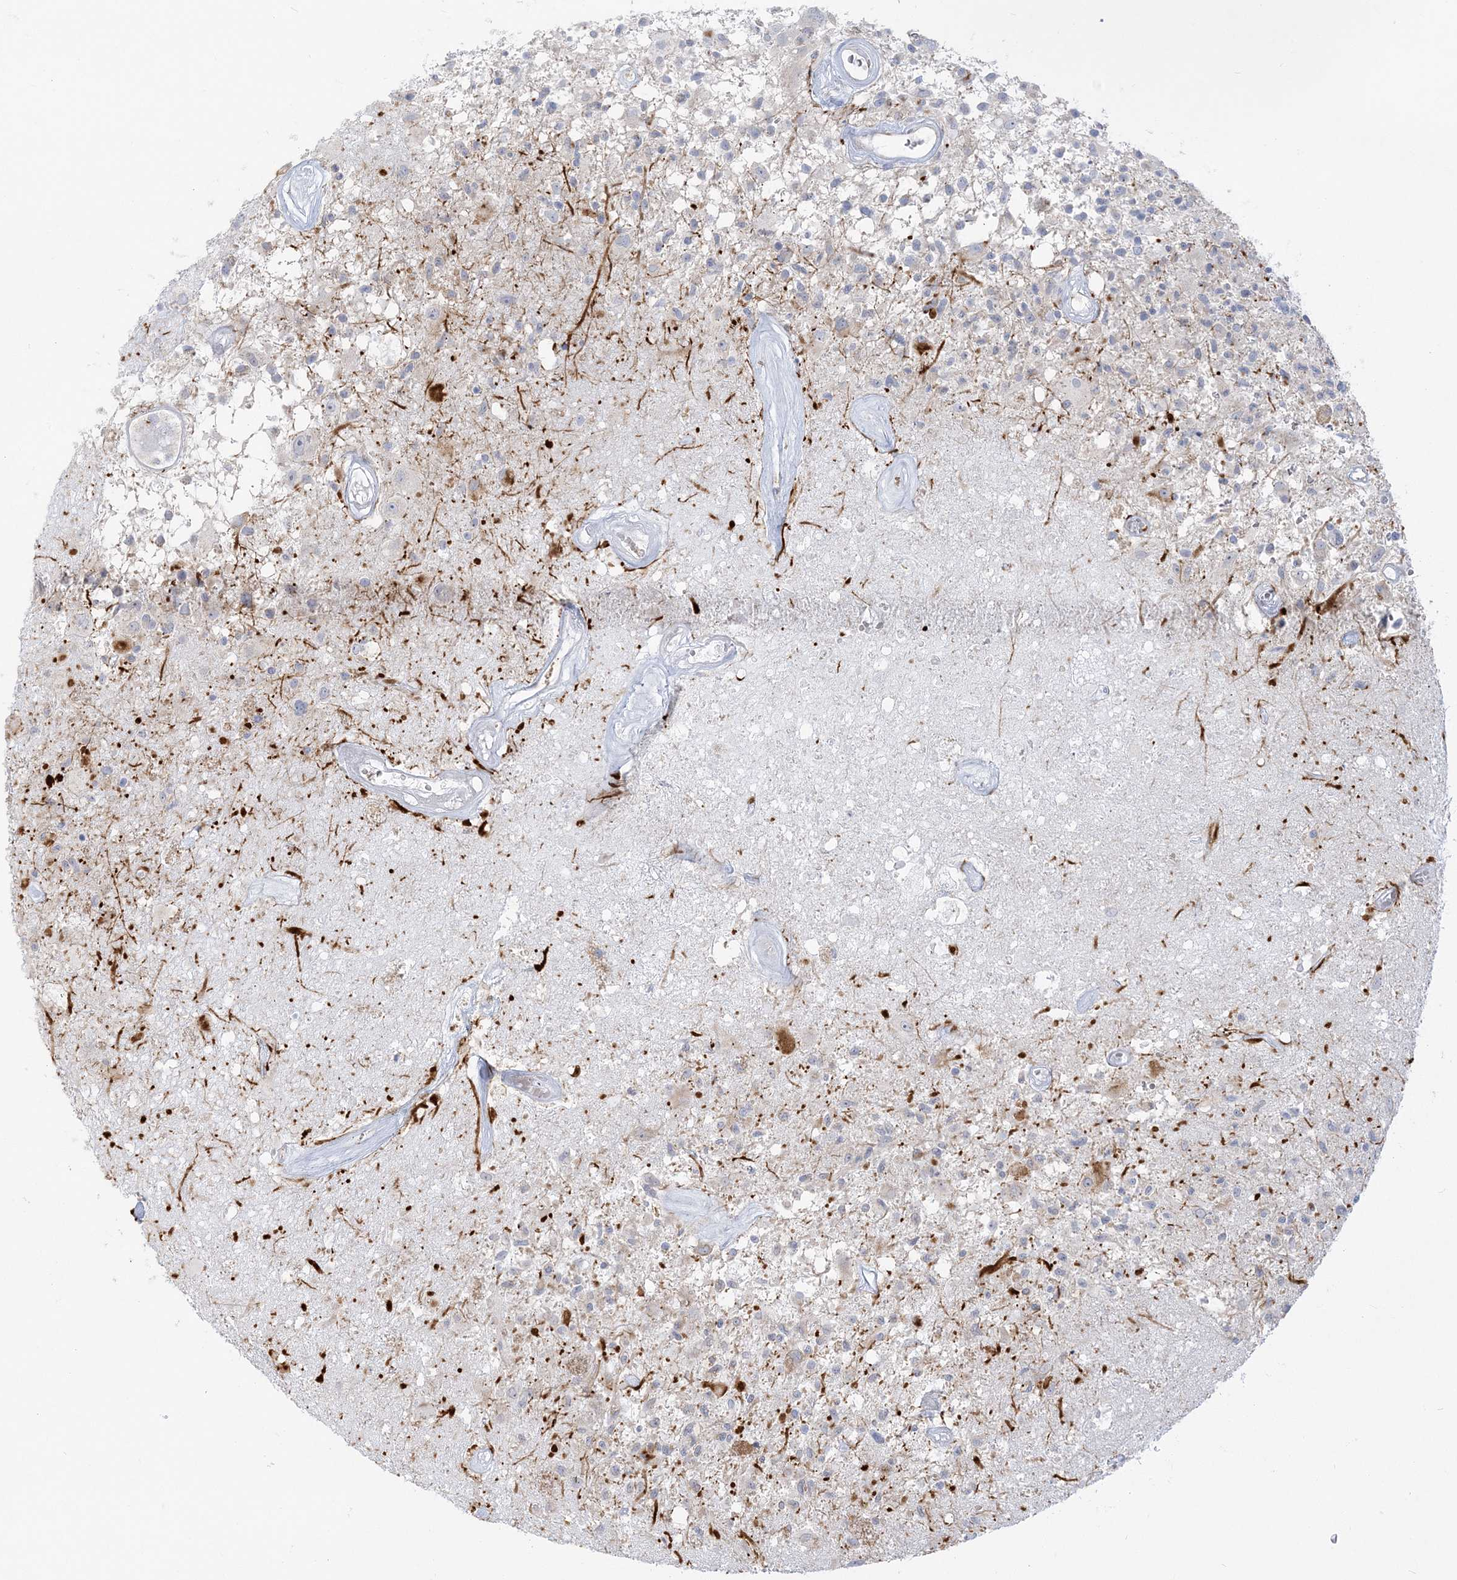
{"staining": {"intensity": "negative", "quantity": "none", "location": "none"}, "tissue": "glioma", "cell_type": "Tumor cells", "image_type": "cancer", "snomed": [{"axis": "morphology", "description": "Glioma, malignant, High grade"}, {"axis": "morphology", "description": "Glioblastoma, NOS"}, {"axis": "topography", "description": "Brain"}], "caption": "High power microscopy histopathology image of an IHC micrograph of glioblastoma, revealing no significant positivity in tumor cells. (DAB (3,3'-diaminobenzidine) IHC, high magnification).", "gene": "GPAT2", "patient": {"sex": "male", "age": 60}}